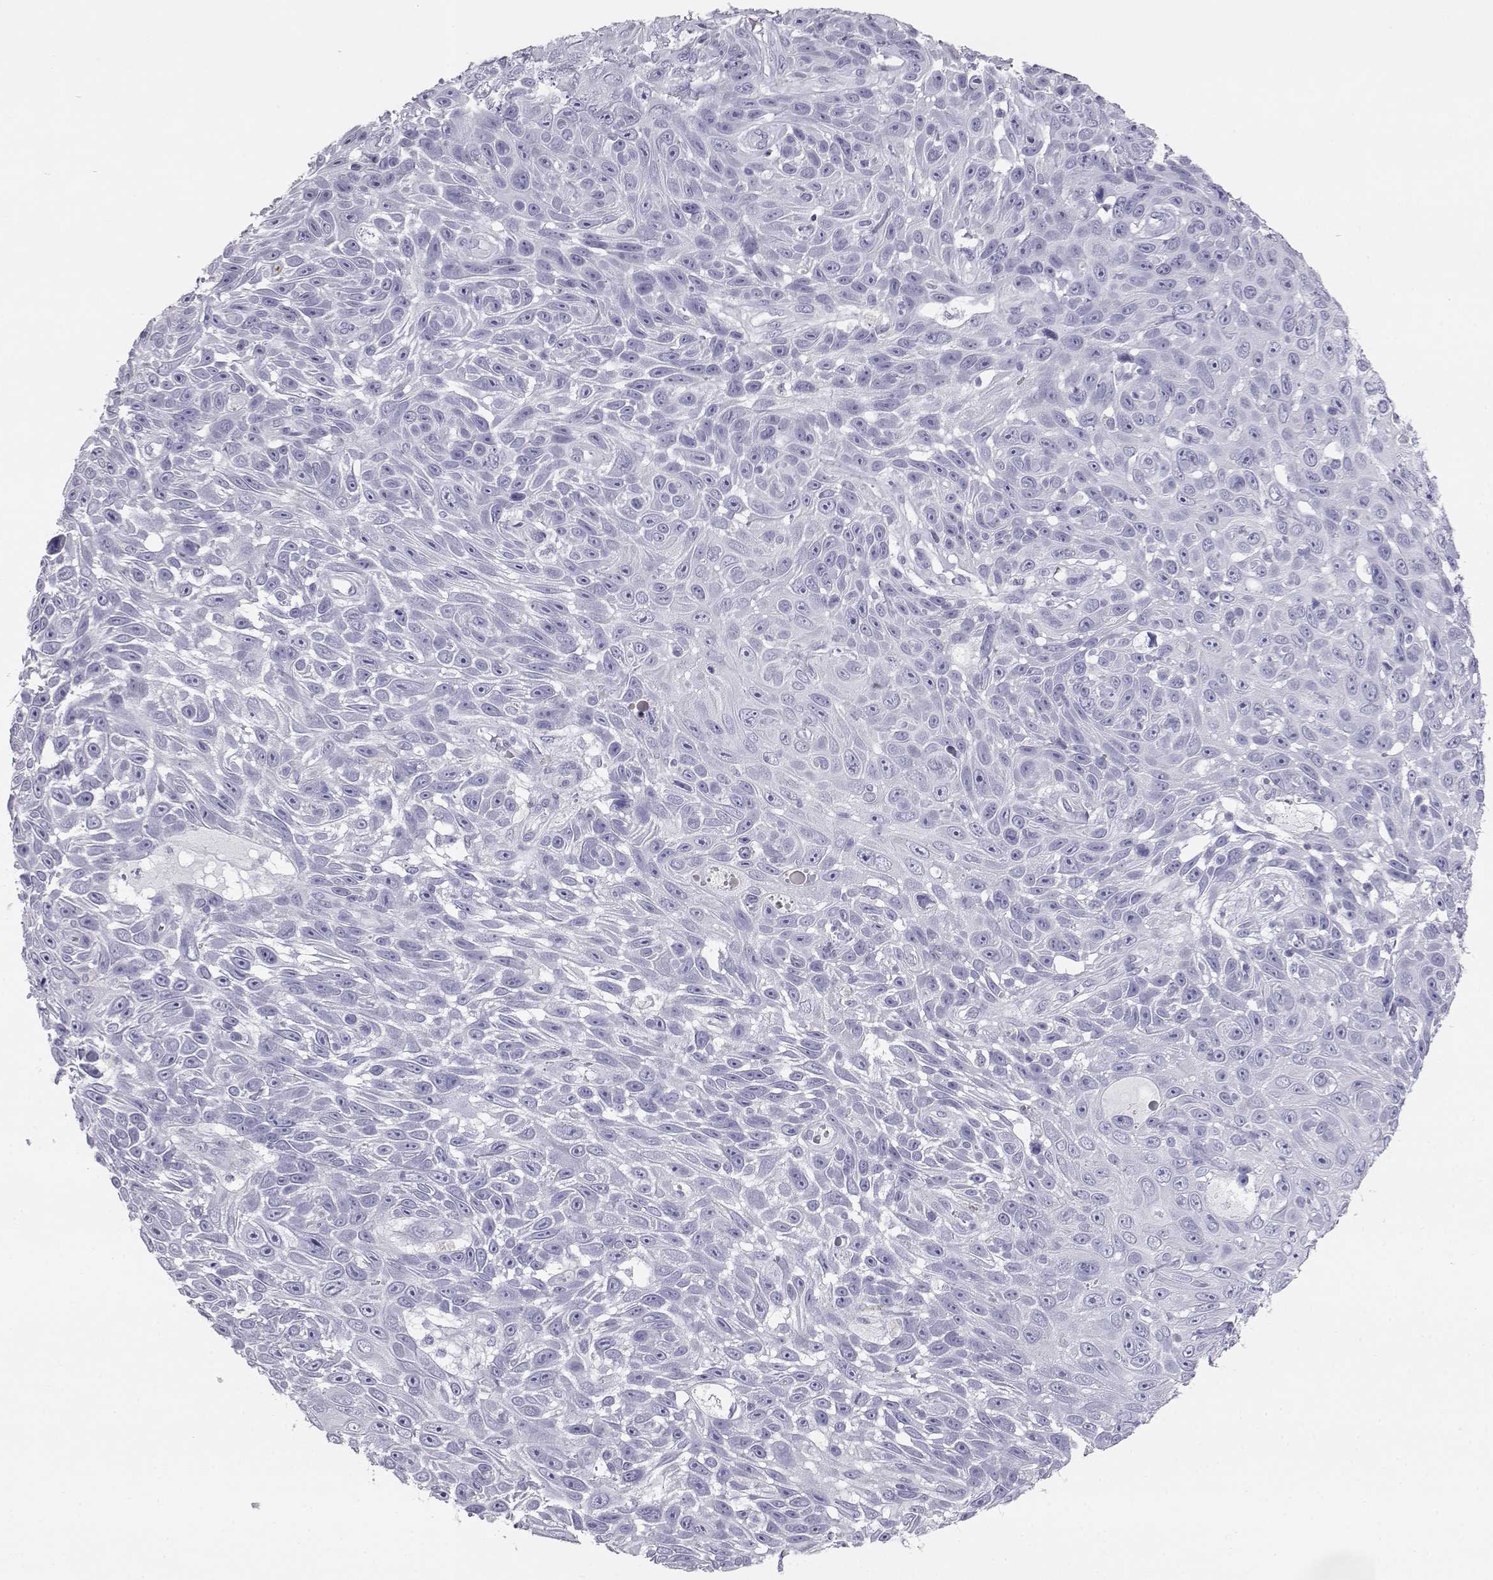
{"staining": {"intensity": "negative", "quantity": "none", "location": "none"}, "tissue": "skin cancer", "cell_type": "Tumor cells", "image_type": "cancer", "snomed": [{"axis": "morphology", "description": "Squamous cell carcinoma, NOS"}, {"axis": "topography", "description": "Skin"}], "caption": "High magnification brightfield microscopy of skin cancer stained with DAB (3,3'-diaminobenzidine) (brown) and counterstained with hematoxylin (blue): tumor cells show no significant expression.", "gene": "ITLN2", "patient": {"sex": "male", "age": 82}}